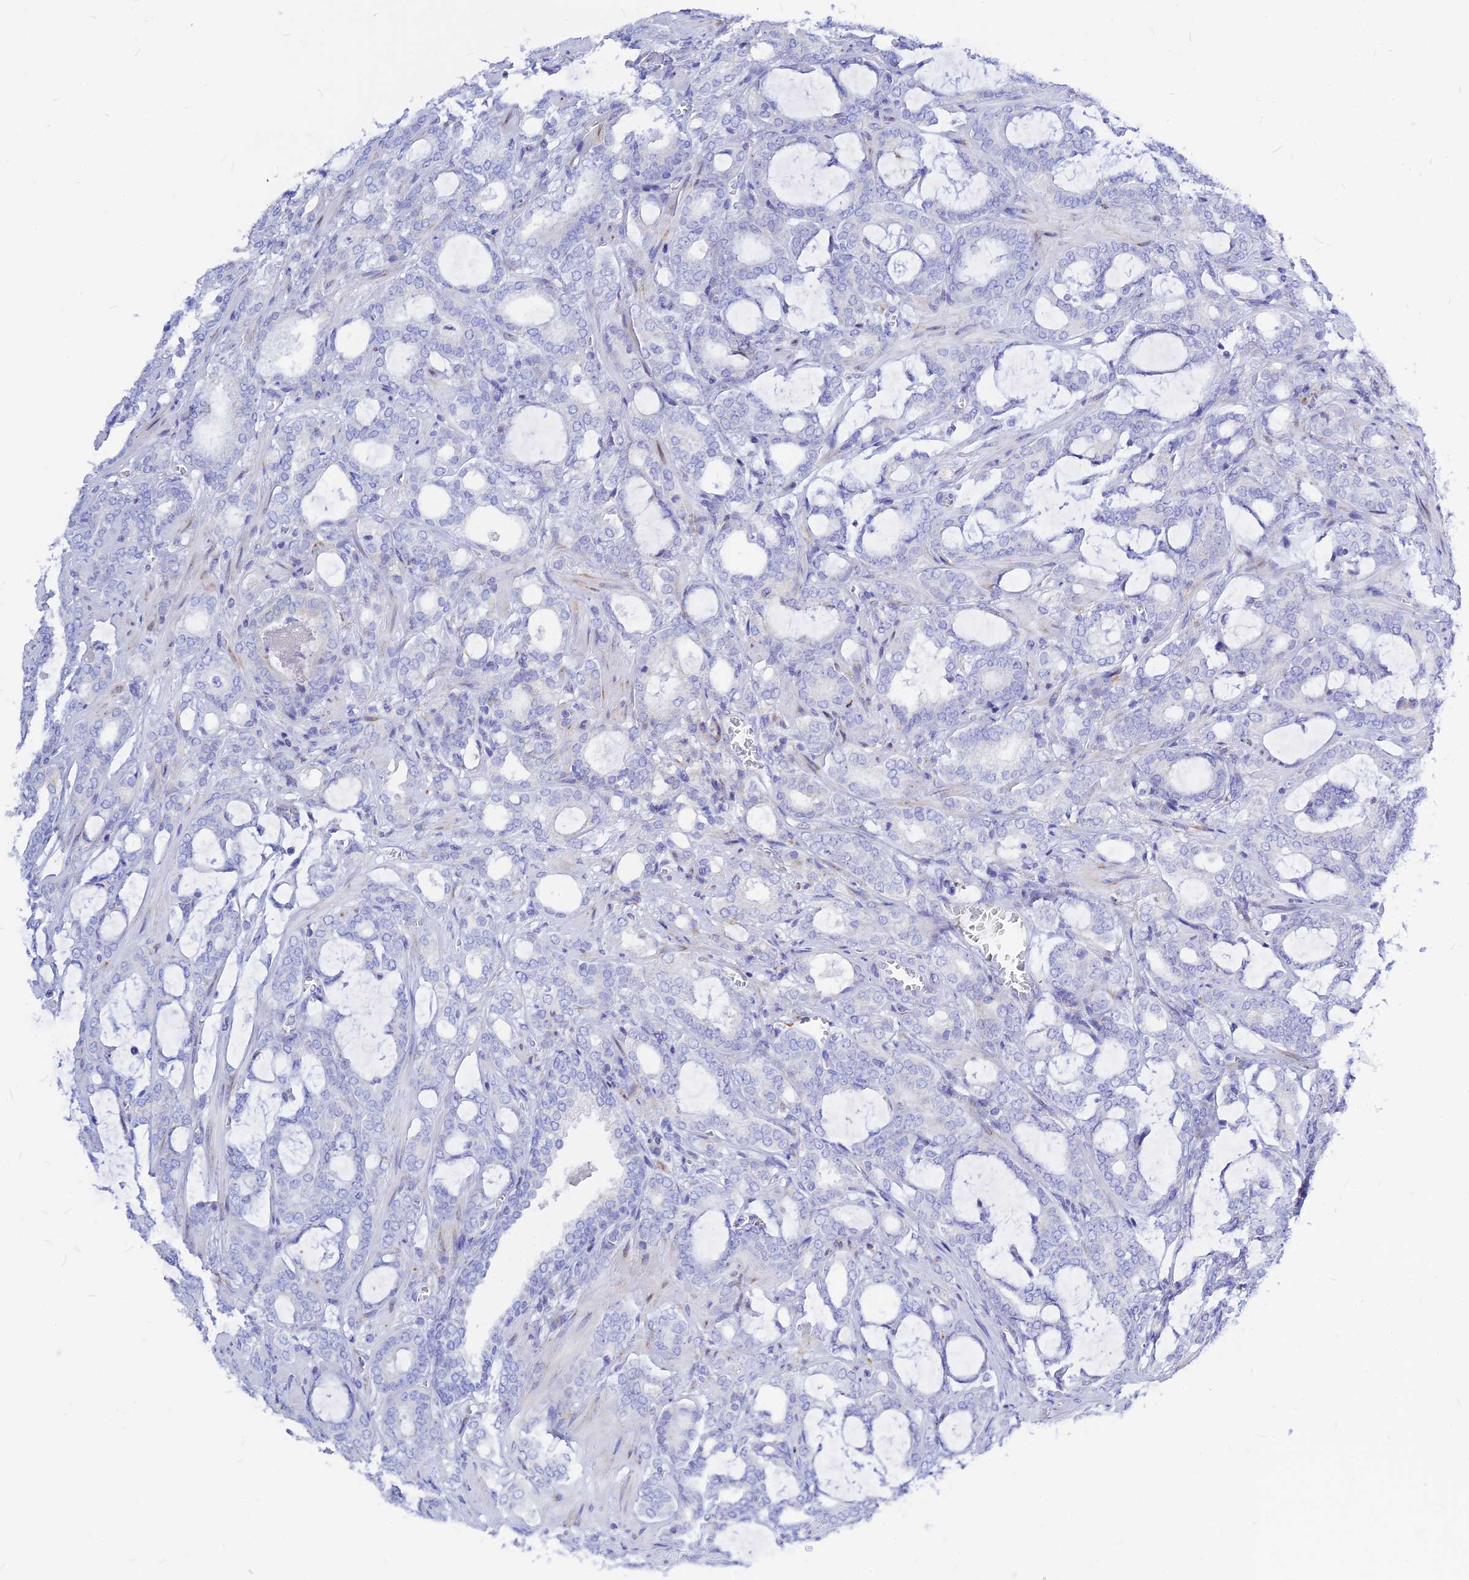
{"staining": {"intensity": "negative", "quantity": "none", "location": "none"}, "tissue": "prostate cancer", "cell_type": "Tumor cells", "image_type": "cancer", "snomed": [{"axis": "morphology", "description": "Adenocarcinoma, High grade"}, {"axis": "topography", "description": "Prostate and seminal vesicle, NOS"}], "caption": "This is an IHC image of human high-grade adenocarcinoma (prostate). There is no expression in tumor cells.", "gene": "CNOT6", "patient": {"sex": "male", "age": 67}}